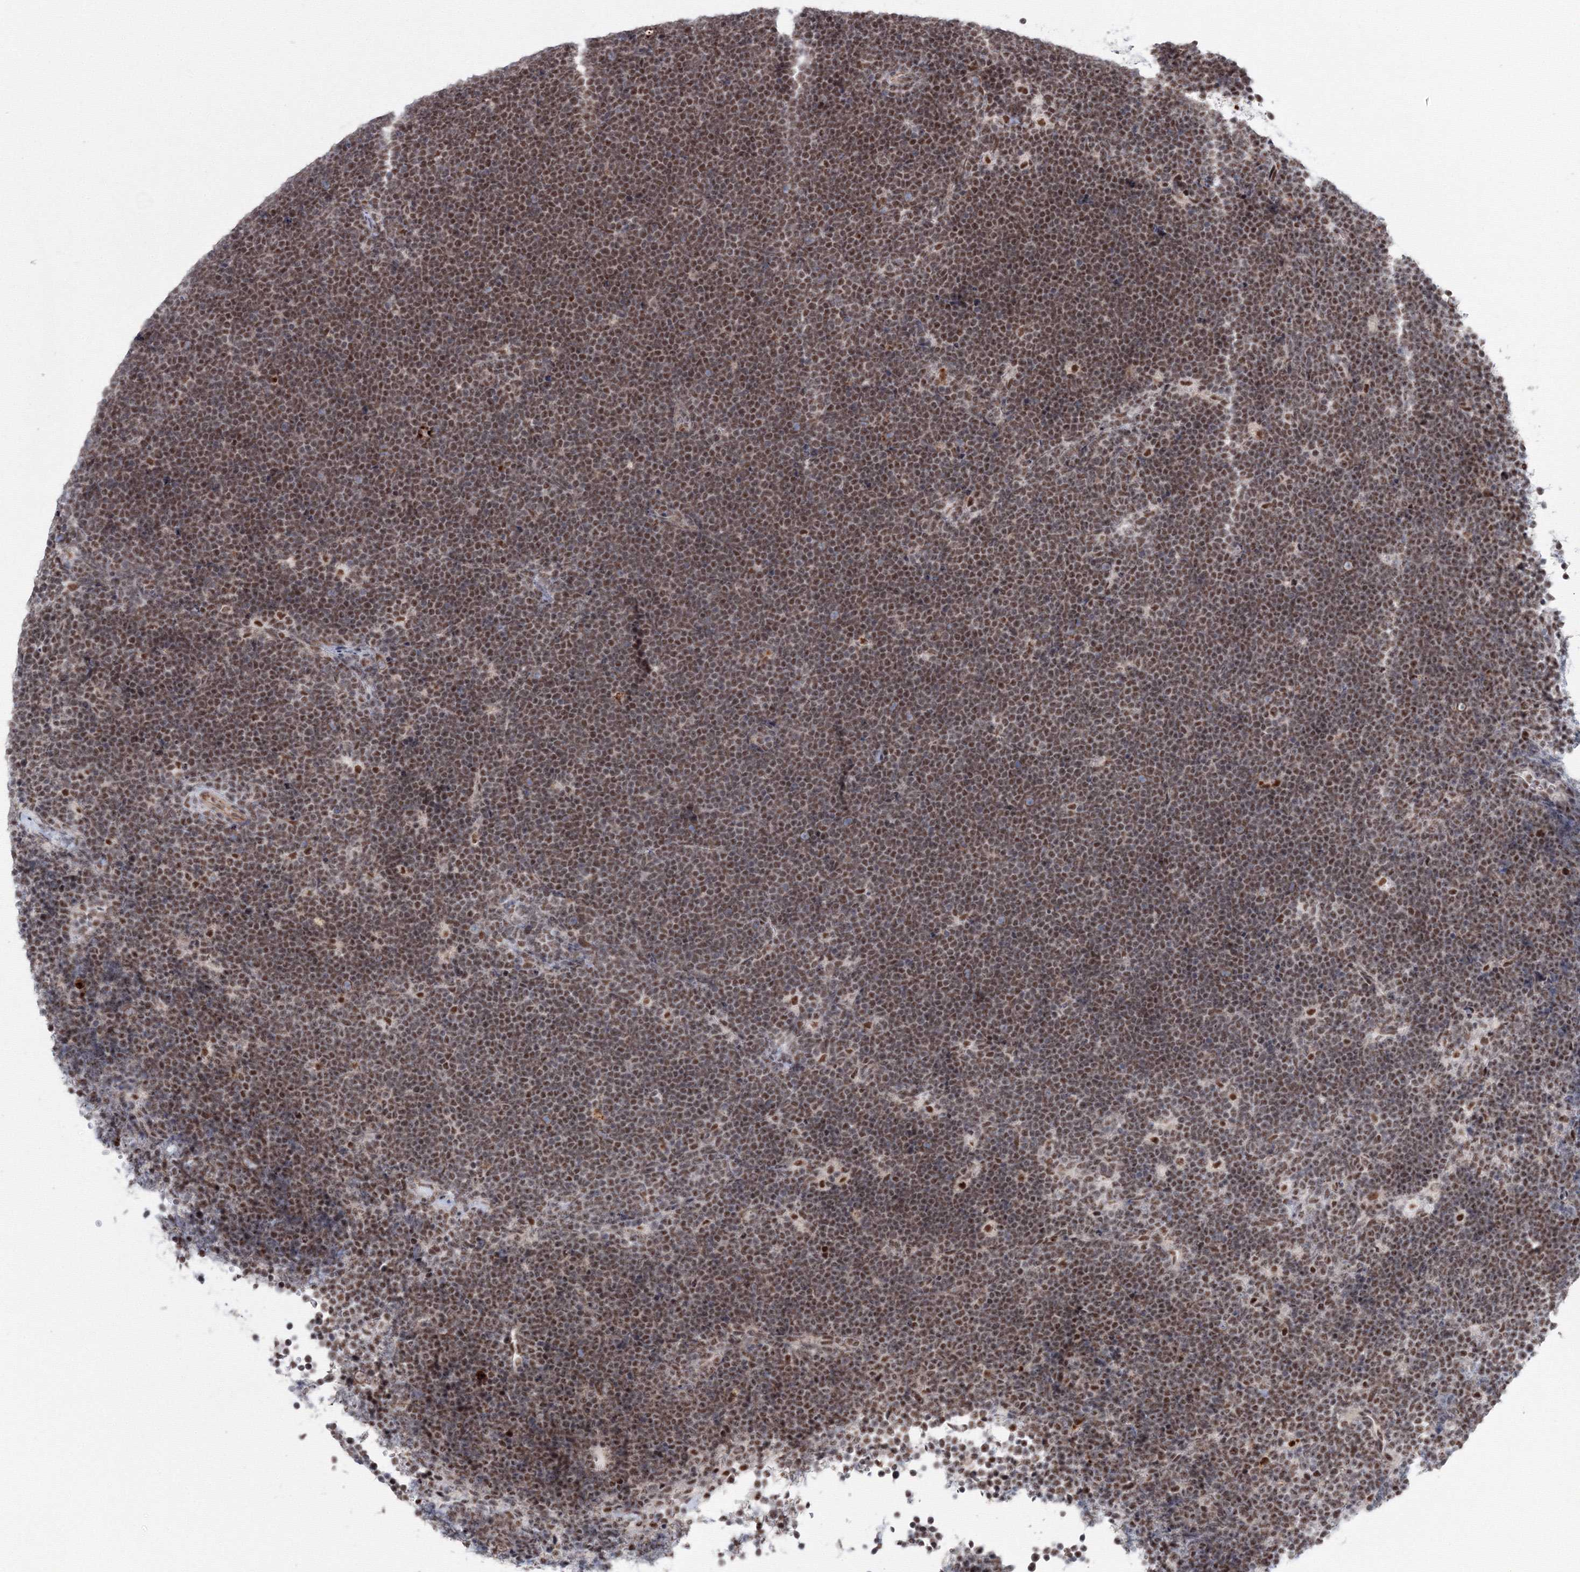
{"staining": {"intensity": "moderate", "quantity": ">75%", "location": "nuclear"}, "tissue": "lymphoma", "cell_type": "Tumor cells", "image_type": "cancer", "snomed": [{"axis": "morphology", "description": "Malignant lymphoma, non-Hodgkin's type, High grade"}, {"axis": "topography", "description": "Lymph node"}], "caption": "Lymphoma was stained to show a protein in brown. There is medium levels of moderate nuclear staining in about >75% of tumor cells.", "gene": "SF3B6", "patient": {"sex": "male", "age": 13}}